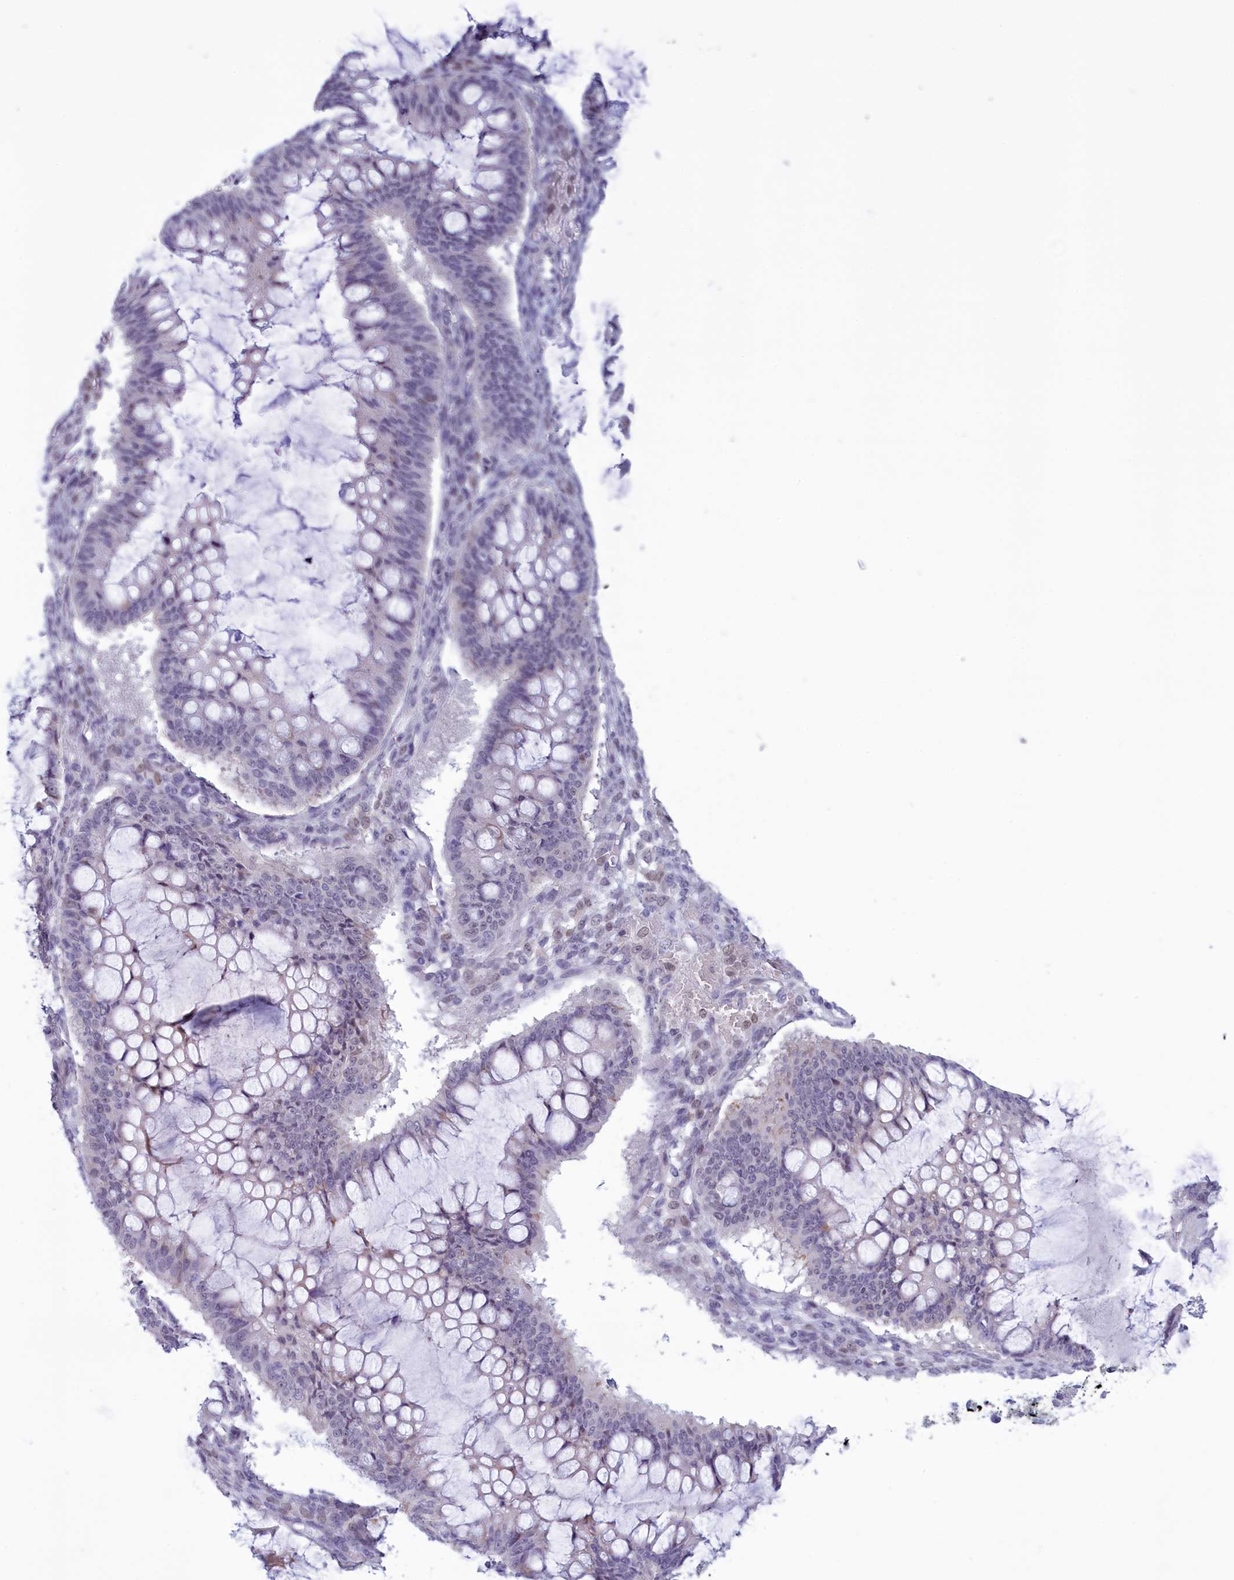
{"staining": {"intensity": "weak", "quantity": "<25%", "location": "cytoplasmic/membranous"}, "tissue": "ovarian cancer", "cell_type": "Tumor cells", "image_type": "cancer", "snomed": [{"axis": "morphology", "description": "Cystadenocarcinoma, mucinous, NOS"}, {"axis": "topography", "description": "Ovary"}], "caption": "Micrograph shows no significant protein expression in tumor cells of mucinous cystadenocarcinoma (ovarian). Brightfield microscopy of immunohistochemistry (IHC) stained with DAB (3,3'-diaminobenzidine) (brown) and hematoxylin (blue), captured at high magnification.", "gene": "ELOA2", "patient": {"sex": "female", "age": 73}}